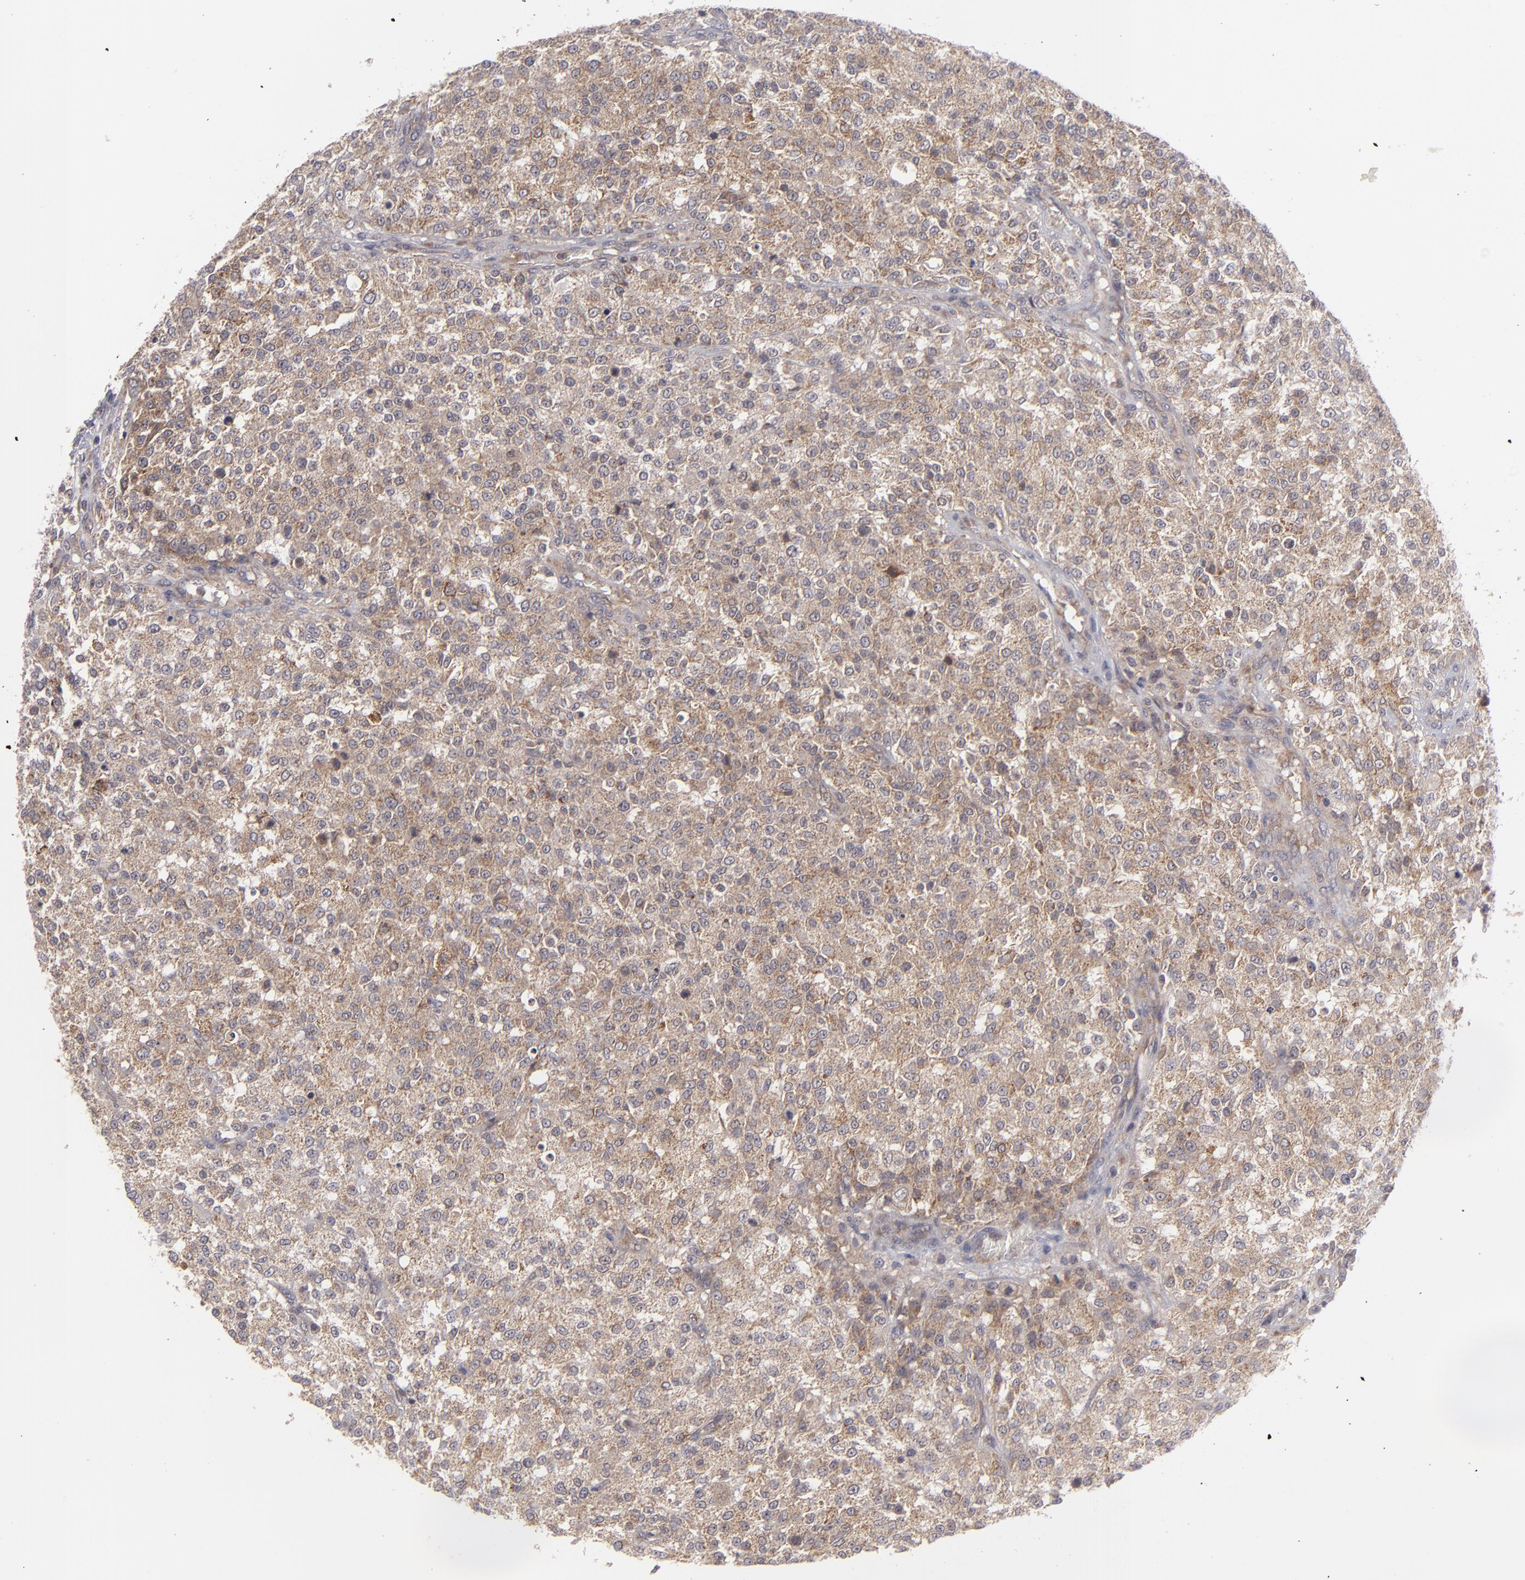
{"staining": {"intensity": "moderate", "quantity": ">75%", "location": "cytoplasmic/membranous"}, "tissue": "testis cancer", "cell_type": "Tumor cells", "image_type": "cancer", "snomed": [{"axis": "morphology", "description": "Seminoma, NOS"}, {"axis": "topography", "description": "Testis"}], "caption": "Protein expression analysis of human testis seminoma reveals moderate cytoplasmic/membranous staining in about >75% of tumor cells. (IHC, brightfield microscopy, high magnification).", "gene": "BMP6", "patient": {"sex": "male", "age": 59}}